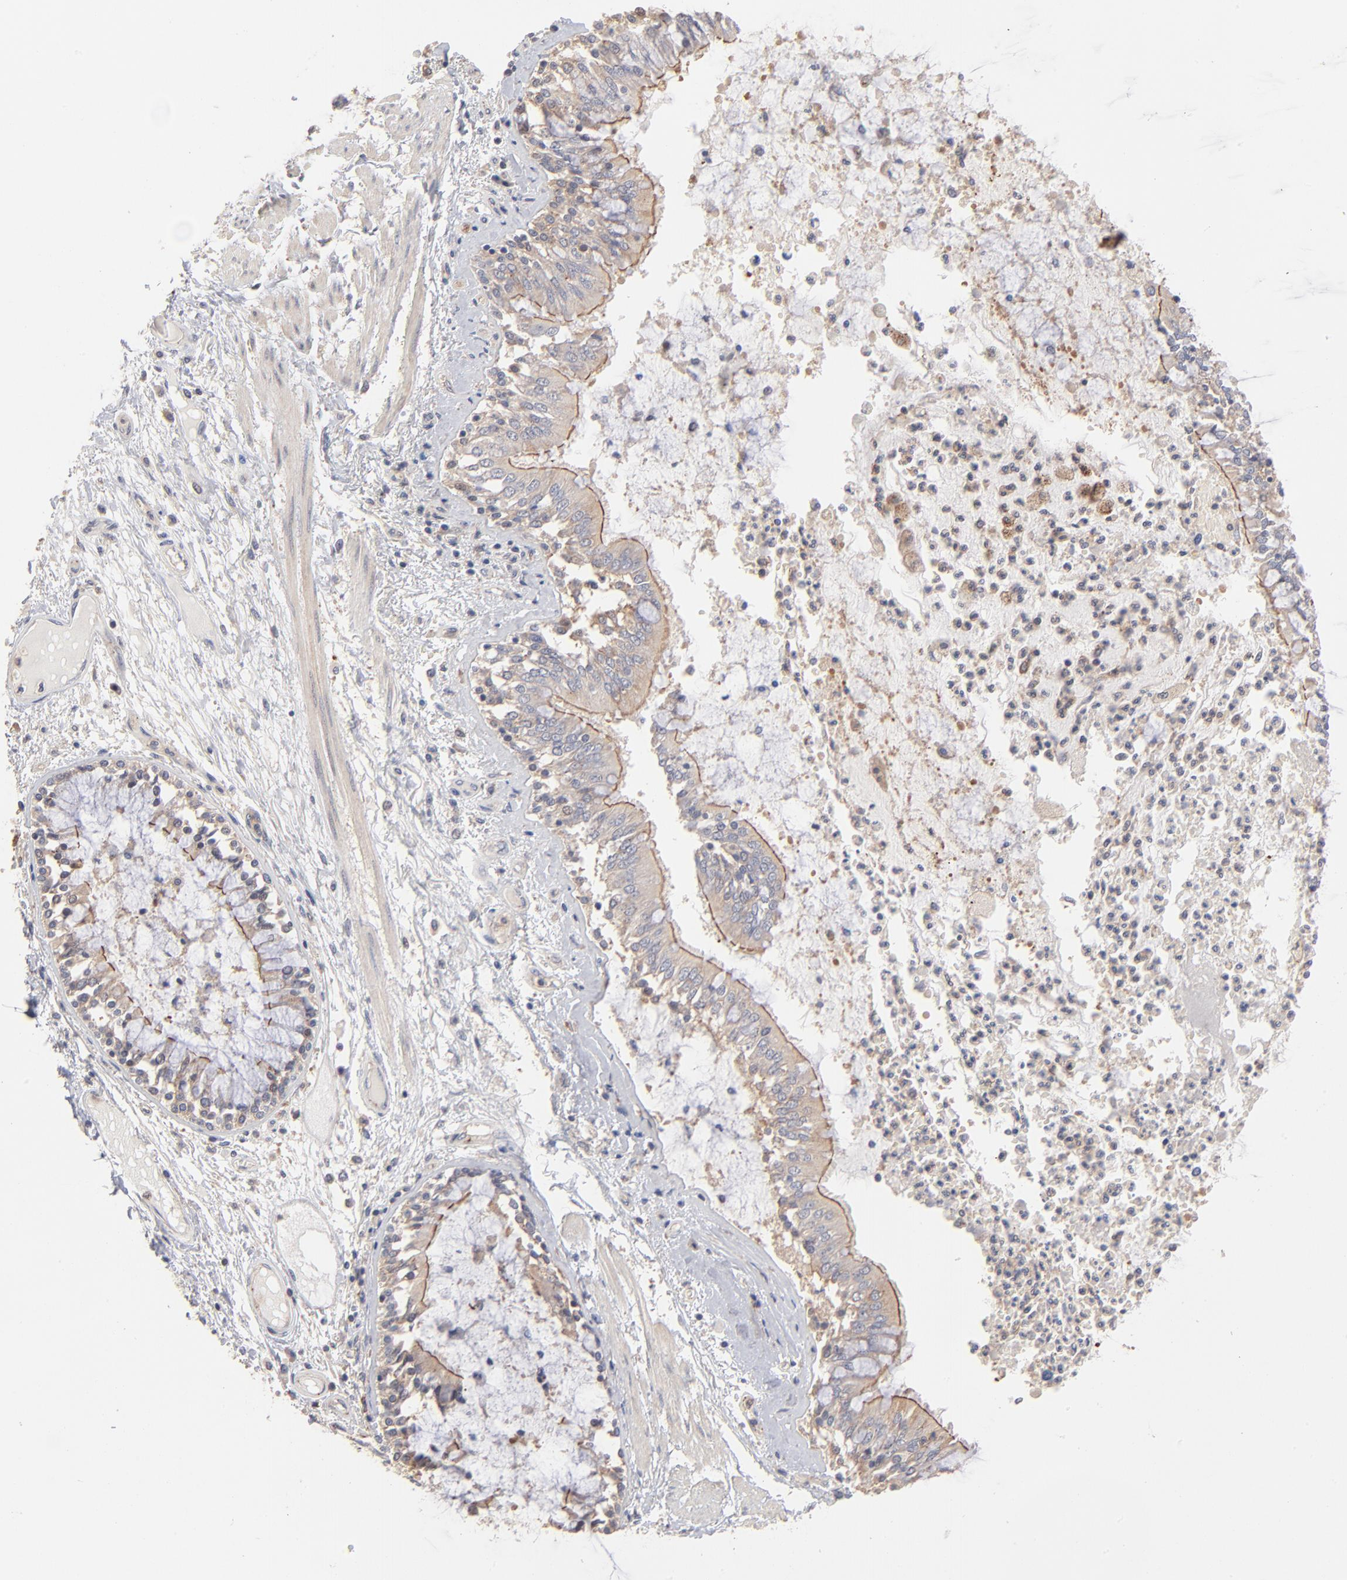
{"staining": {"intensity": "moderate", "quantity": ">75%", "location": "cytoplasmic/membranous"}, "tissue": "bronchus", "cell_type": "Respiratory epithelial cells", "image_type": "normal", "snomed": [{"axis": "morphology", "description": "Normal tissue, NOS"}, {"axis": "topography", "description": "Cartilage tissue"}, {"axis": "topography", "description": "Bronchus"}, {"axis": "topography", "description": "Lung"}], "caption": "About >75% of respiratory epithelial cells in normal bronchus show moderate cytoplasmic/membranous protein positivity as visualized by brown immunohistochemical staining.", "gene": "IVNS1ABP", "patient": {"sex": "female", "age": 49}}